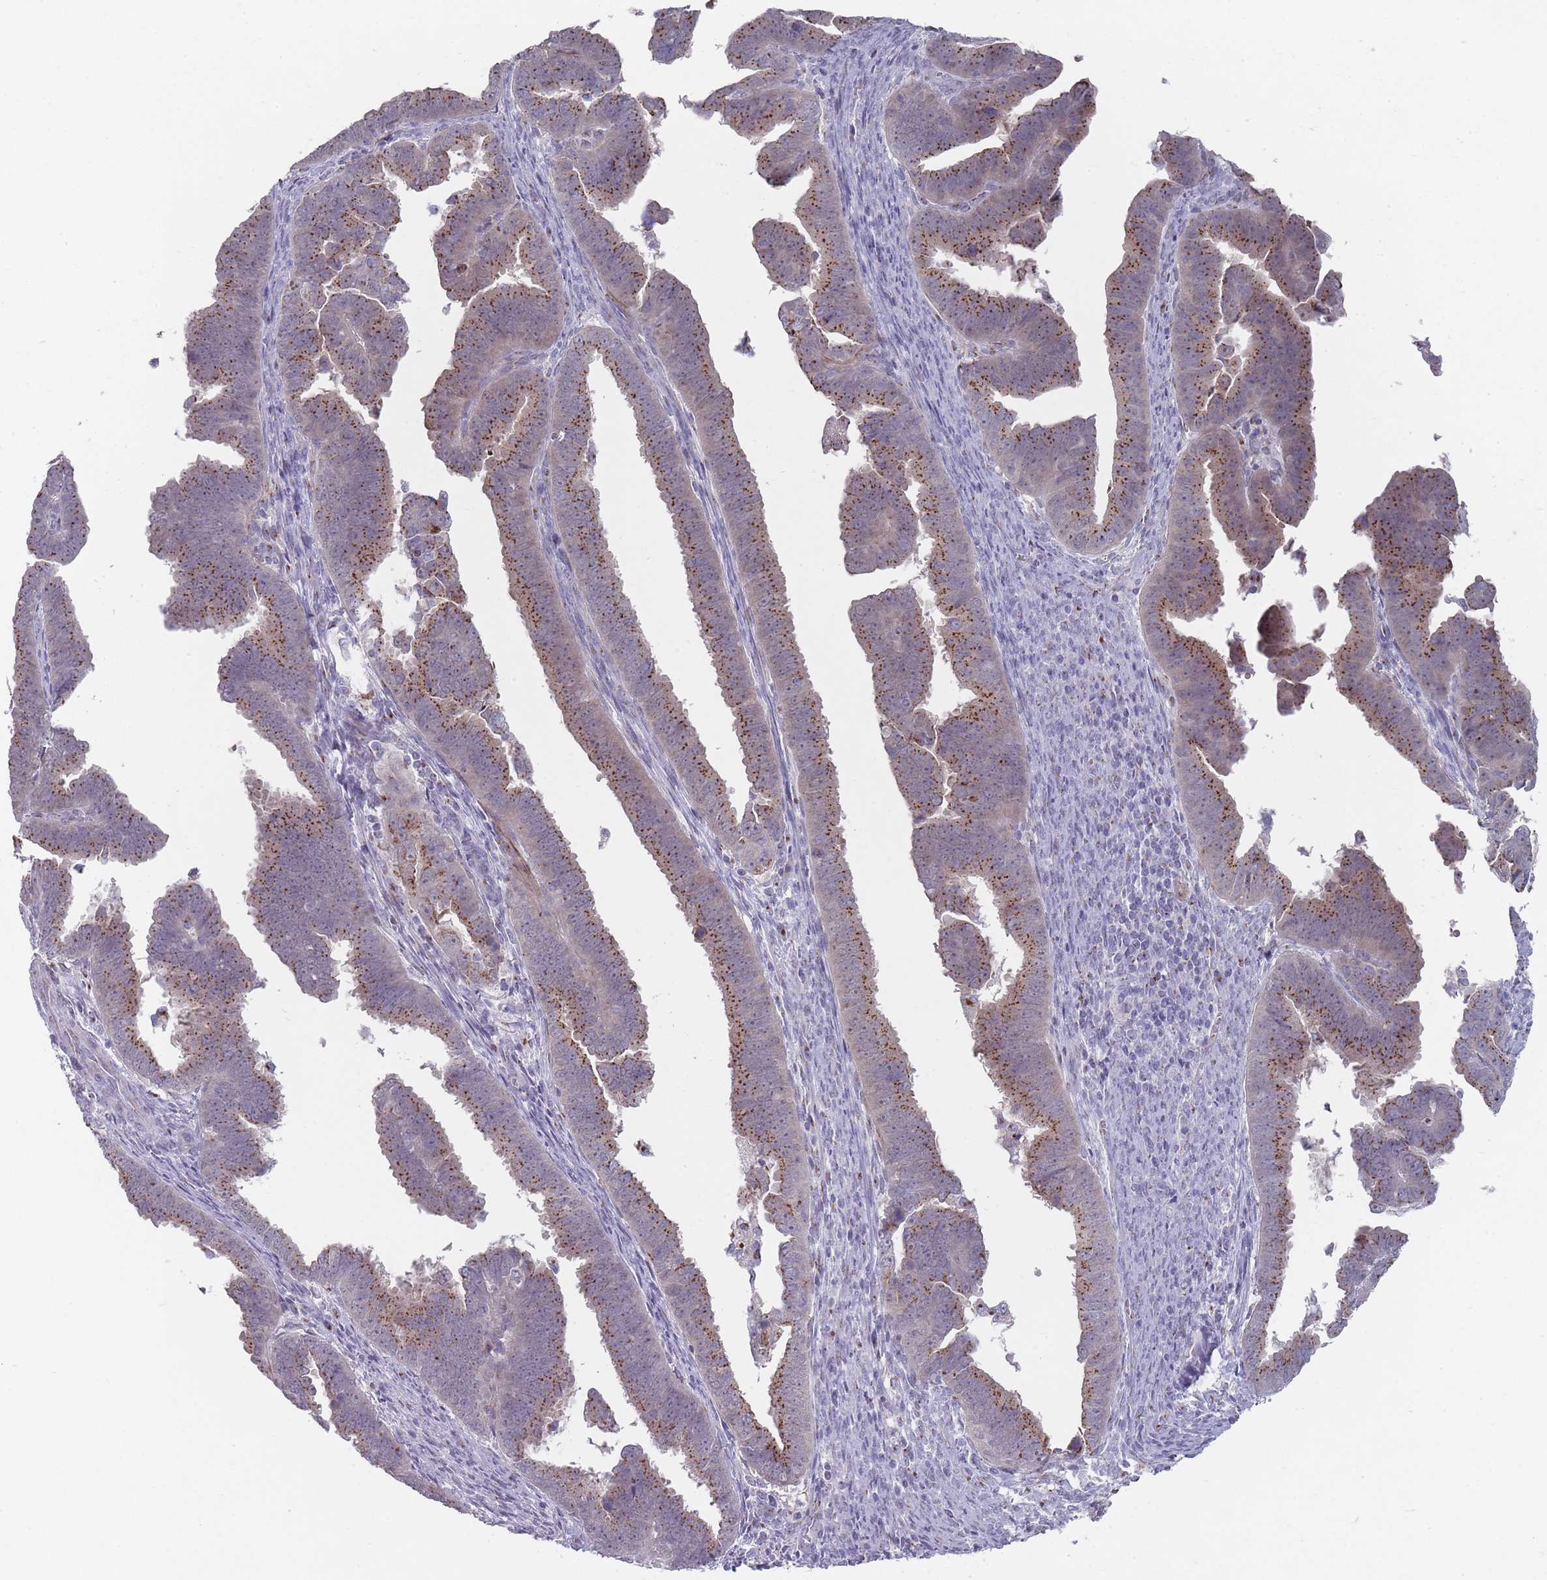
{"staining": {"intensity": "moderate", "quantity": ">75%", "location": "cytoplasmic/membranous"}, "tissue": "endometrial cancer", "cell_type": "Tumor cells", "image_type": "cancer", "snomed": [{"axis": "morphology", "description": "Adenocarcinoma, NOS"}, {"axis": "topography", "description": "Endometrium"}], "caption": "Brown immunohistochemical staining in endometrial adenocarcinoma shows moderate cytoplasmic/membranous positivity in about >75% of tumor cells. (Brightfield microscopy of DAB IHC at high magnification).", "gene": "MAN1B1", "patient": {"sex": "female", "age": 75}}